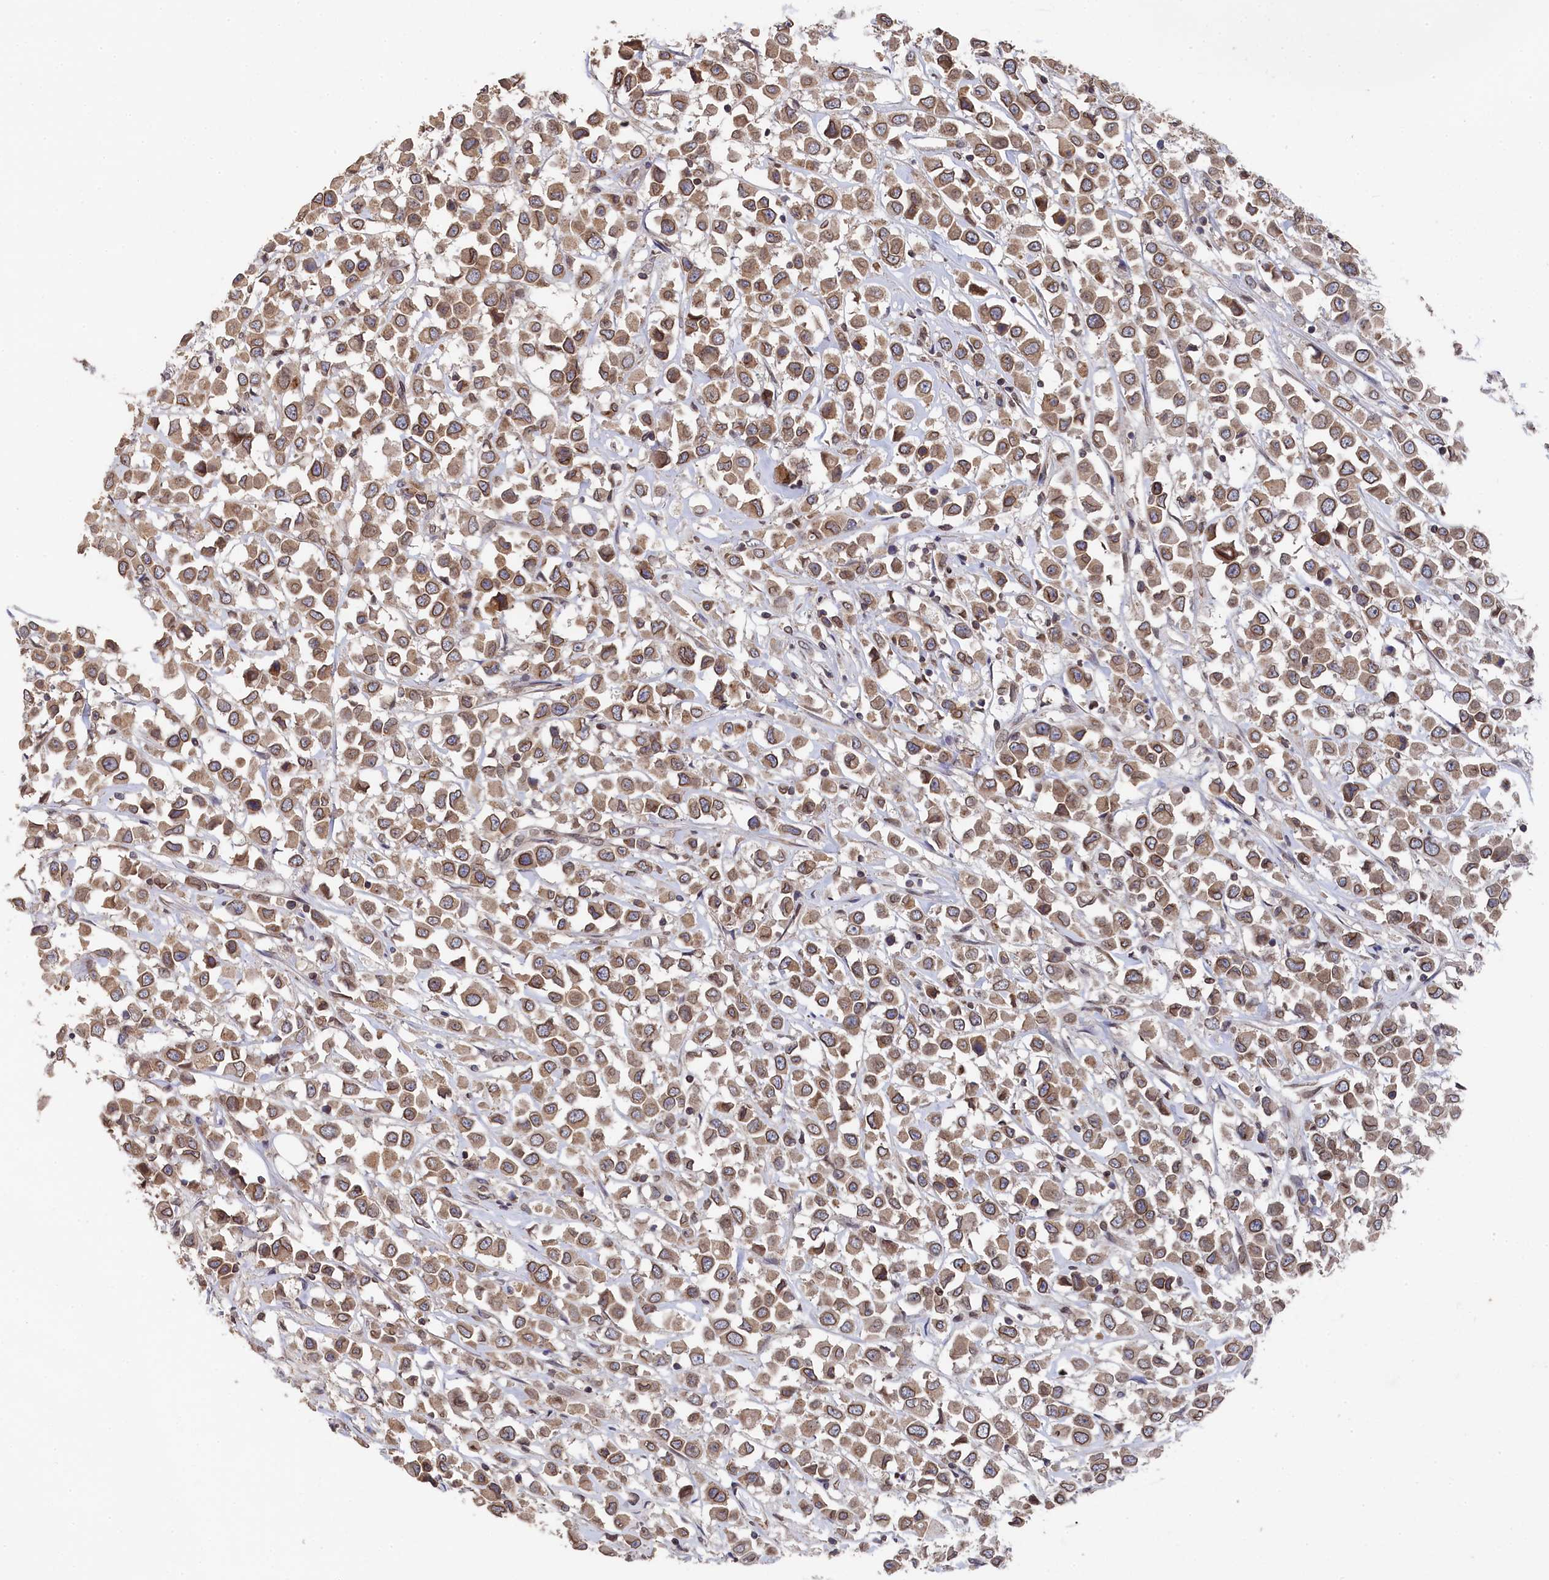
{"staining": {"intensity": "moderate", "quantity": ">75%", "location": "cytoplasmic/membranous,nuclear"}, "tissue": "breast cancer", "cell_type": "Tumor cells", "image_type": "cancer", "snomed": [{"axis": "morphology", "description": "Duct carcinoma"}, {"axis": "topography", "description": "Breast"}], "caption": "Immunohistochemical staining of breast infiltrating ductal carcinoma demonstrates medium levels of moderate cytoplasmic/membranous and nuclear expression in approximately >75% of tumor cells. (IHC, brightfield microscopy, high magnification).", "gene": "ANKEF1", "patient": {"sex": "female", "age": 61}}